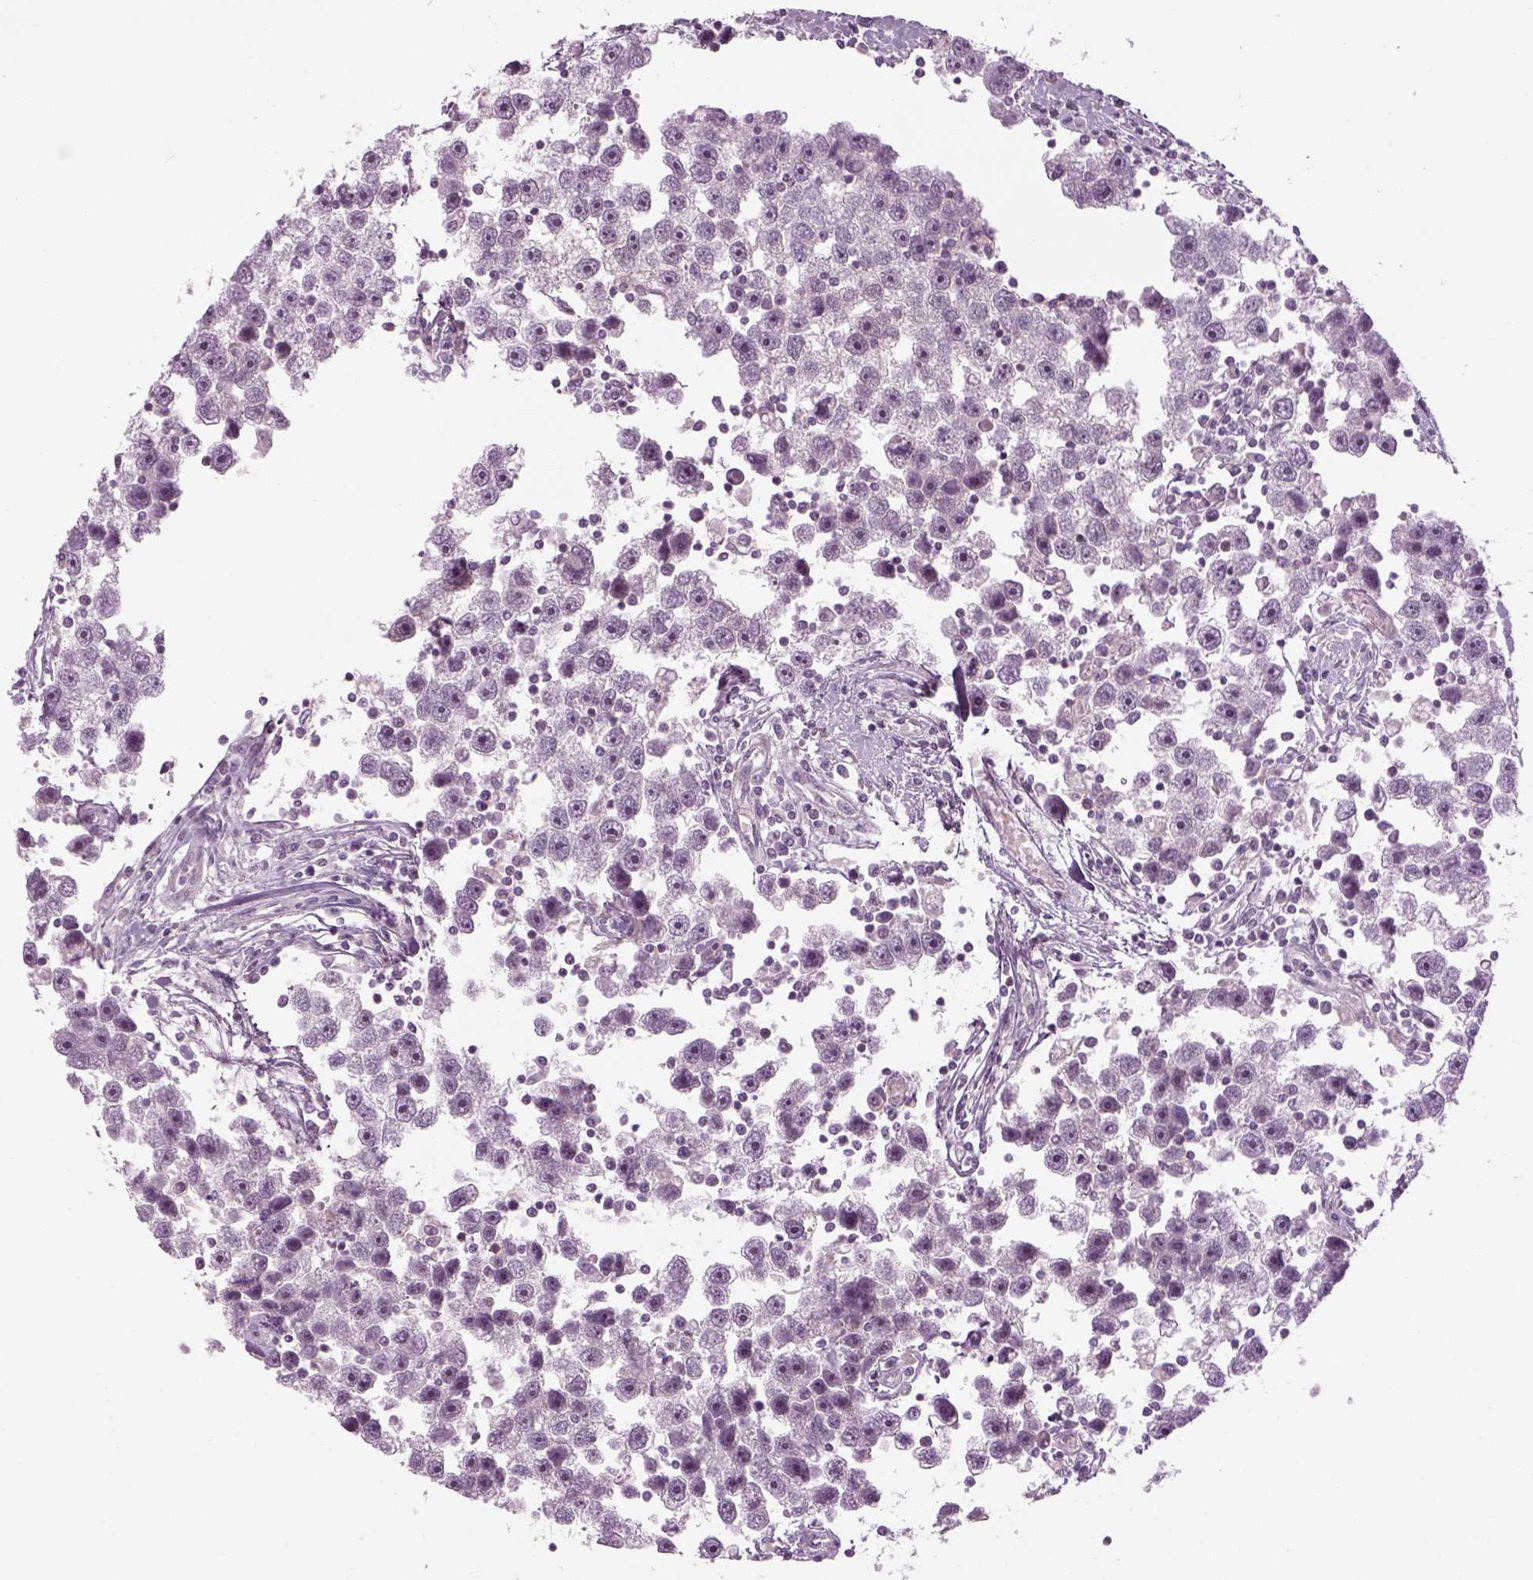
{"staining": {"intensity": "negative", "quantity": "none", "location": "none"}, "tissue": "testis cancer", "cell_type": "Tumor cells", "image_type": "cancer", "snomed": [{"axis": "morphology", "description": "Seminoma, NOS"}, {"axis": "topography", "description": "Testis"}], "caption": "Immunohistochemical staining of testis seminoma reveals no significant positivity in tumor cells. (Brightfield microscopy of DAB immunohistochemistry (IHC) at high magnification).", "gene": "LRRIQ3", "patient": {"sex": "male", "age": 30}}